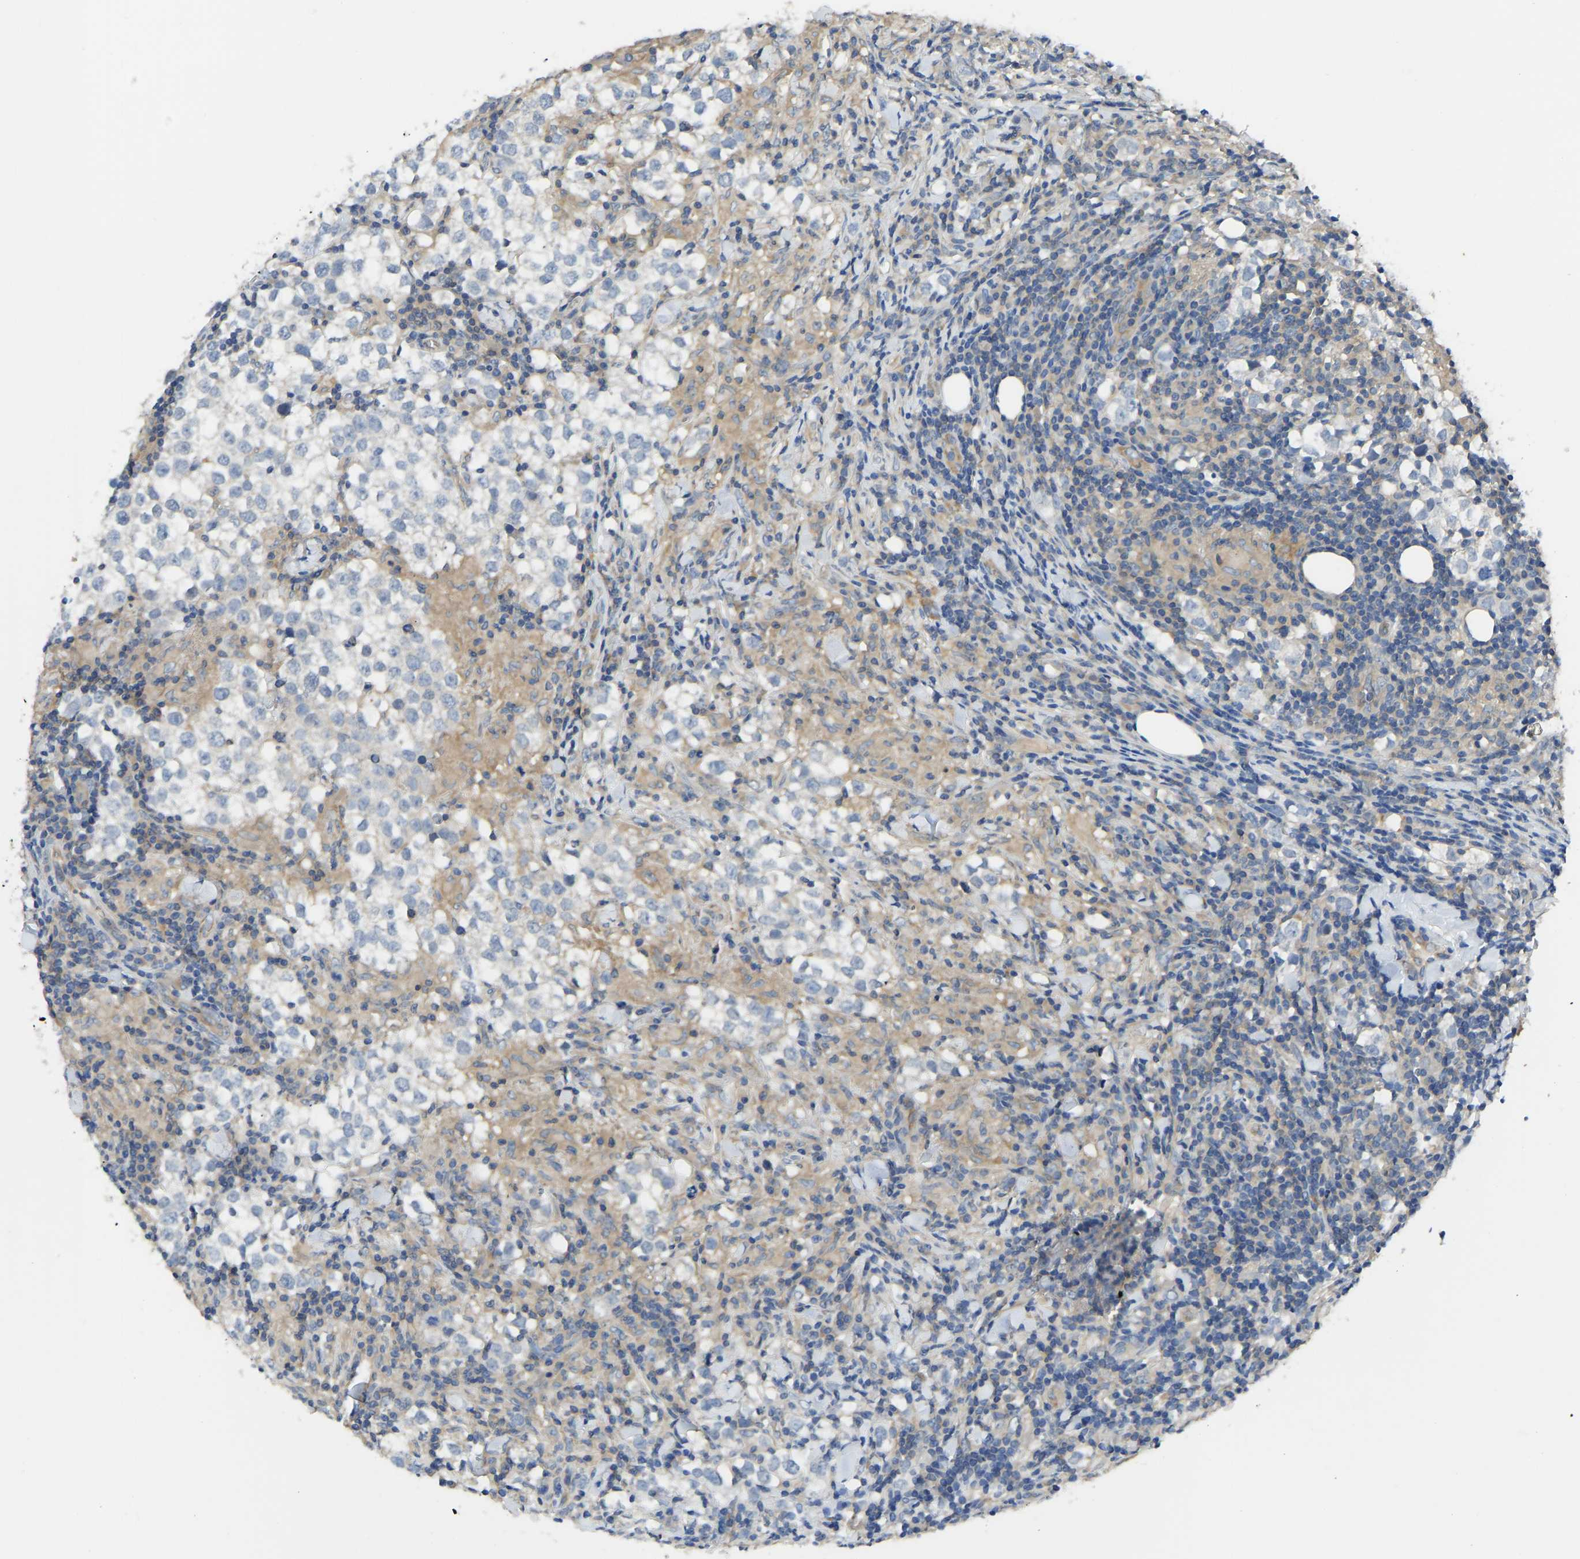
{"staining": {"intensity": "negative", "quantity": "none", "location": "none"}, "tissue": "testis cancer", "cell_type": "Tumor cells", "image_type": "cancer", "snomed": [{"axis": "morphology", "description": "Seminoma, NOS"}, {"axis": "morphology", "description": "Carcinoma, Embryonal, NOS"}, {"axis": "topography", "description": "Testis"}], "caption": "The immunohistochemistry (IHC) image has no significant staining in tumor cells of testis cancer tissue.", "gene": "PPP3CA", "patient": {"sex": "male", "age": 36}}